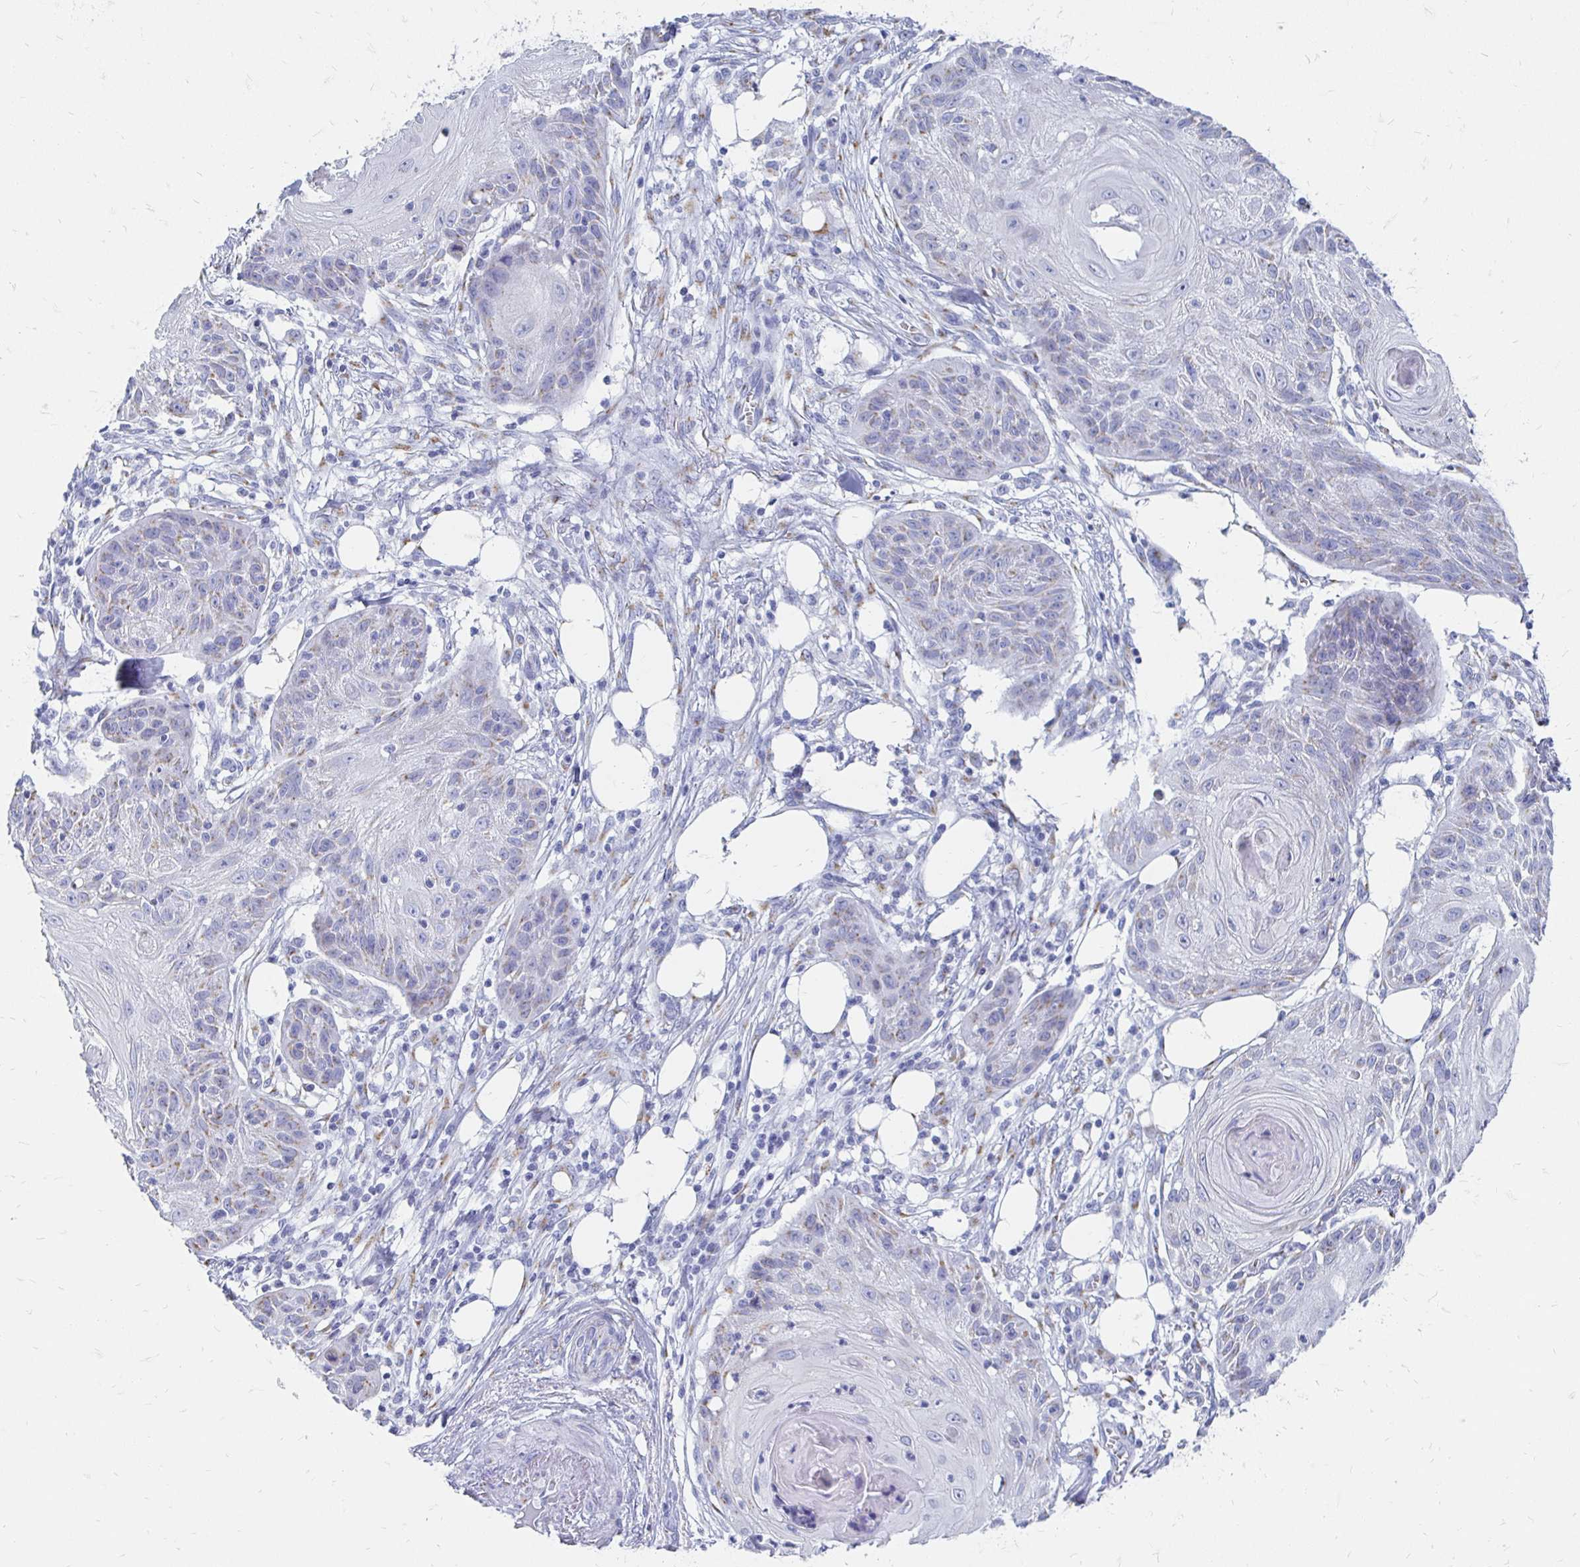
{"staining": {"intensity": "weak", "quantity": "<25%", "location": "cytoplasmic/membranous"}, "tissue": "skin cancer", "cell_type": "Tumor cells", "image_type": "cancer", "snomed": [{"axis": "morphology", "description": "Squamous cell carcinoma, NOS"}, {"axis": "topography", "description": "Skin"}], "caption": "The IHC photomicrograph has no significant expression in tumor cells of skin cancer (squamous cell carcinoma) tissue.", "gene": "PAGE4", "patient": {"sex": "female", "age": 88}}